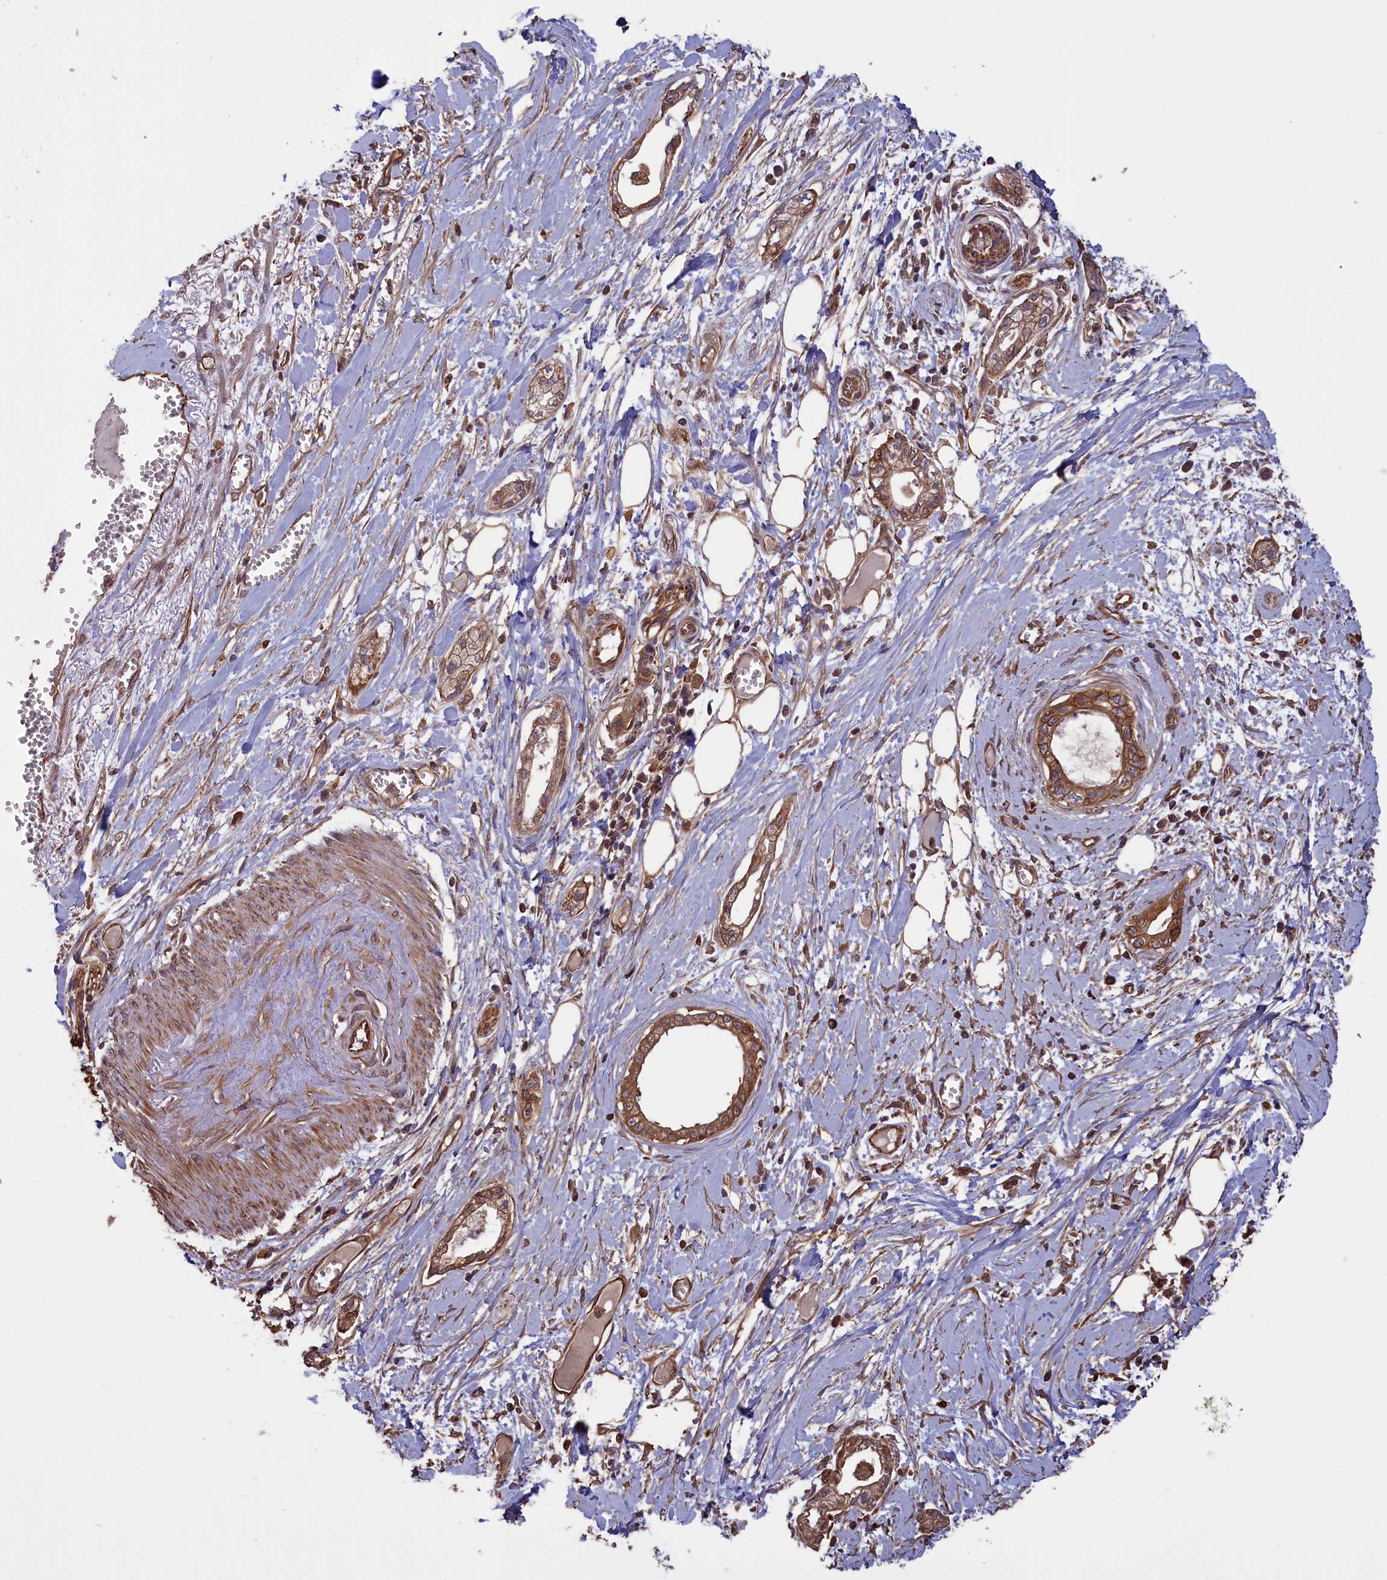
{"staining": {"intensity": "moderate", "quantity": ">75%", "location": "cytoplasmic/membranous"}, "tissue": "pancreatic cancer", "cell_type": "Tumor cells", "image_type": "cancer", "snomed": [{"axis": "morphology", "description": "Adenocarcinoma, NOS"}, {"axis": "topography", "description": "Pancreas"}], "caption": "Immunohistochemical staining of human pancreatic adenocarcinoma exhibits medium levels of moderate cytoplasmic/membranous protein expression in approximately >75% of tumor cells.", "gene": "DAPK3", "patient": {"sex": "male", "age": 68}}